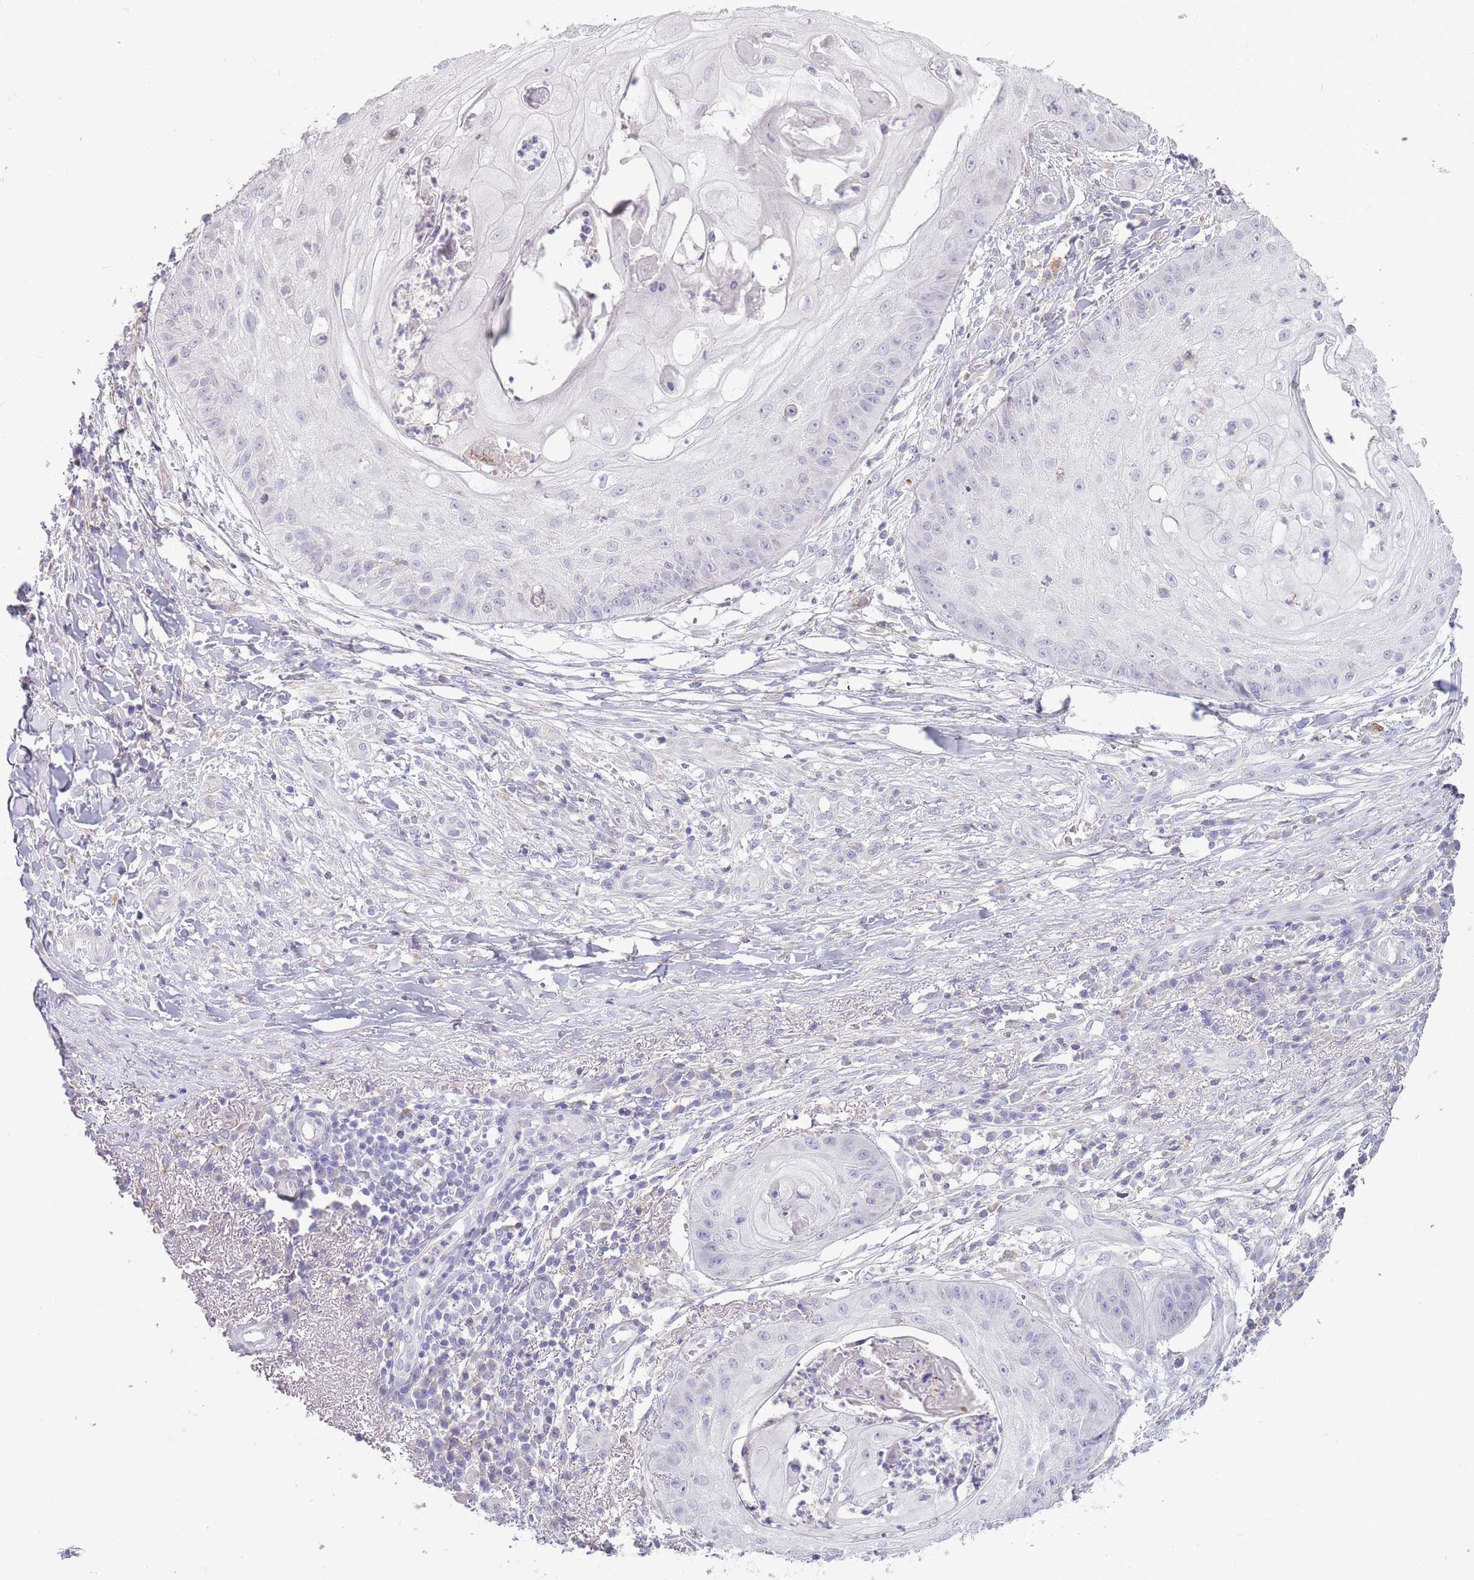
{"staining": {"intensity": "negative", "quantity": "none", "location": "none"}, "tissue": "skin cancer", "cell_type": "Tumor cells", "image_type": "cancer", "snomed": [{"axis": "morphology", "description": "Squamous cell carcinoma, NOS"}, {"axis": "topography", "description": "Skin"}], "caption": "The immunohistochemistry histopathology image has no significant positivity in tumor cells of skin squamous cell carcinoma tissue. (DAB (3,3'-diaminobenzidine) IHC visualized using brightfield microscopy, high magnification).", "gene": "ACSBG1", "patient": {"sex": "male", "age": 70}}